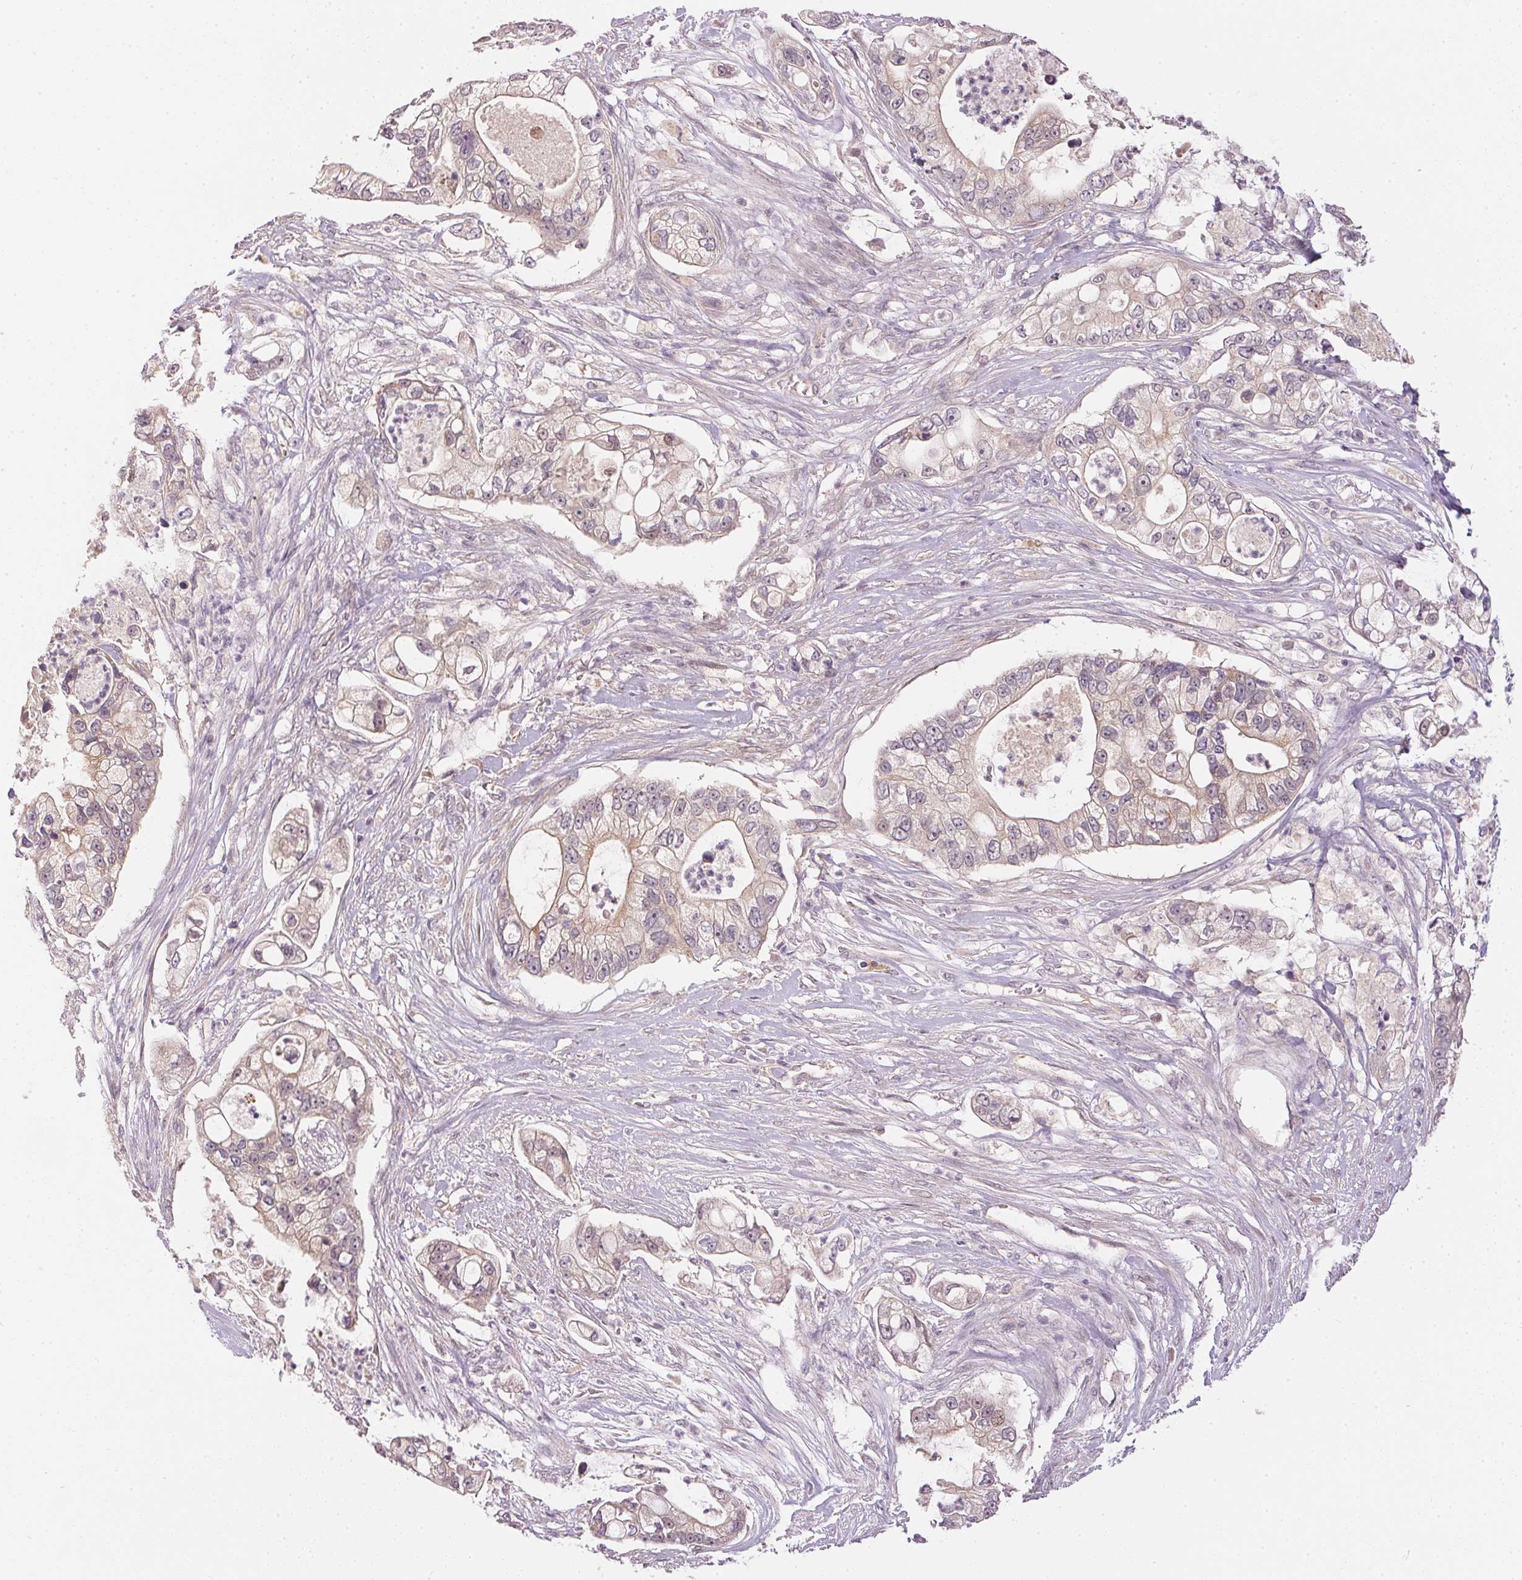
{"staining": {"intensity": "weak", "quantity": "25%-75%", "location": "cytoplasmic/membranous"}, "tissue": "pancreatic cancer", "cell_type": "Tumor cells", "image_type": "cancer", "snomed": [{"axis": "morphology", "description": "Adenocarcinoma, NOS"}, {"axis": "topography", "description": "Pancreas"}], "caption": "IHC histopathology image of neoplastic tissue: human pancreatic cancer stained using immunohistochemistry shows low levels of weak protein expression localized specifically in the cytoplasmic/membranous of tumor cells, appearing as a cytoplasmic/membranous brown color.", "gene": "TTC23L", "patient": {"sex": "female", "age": 69}}